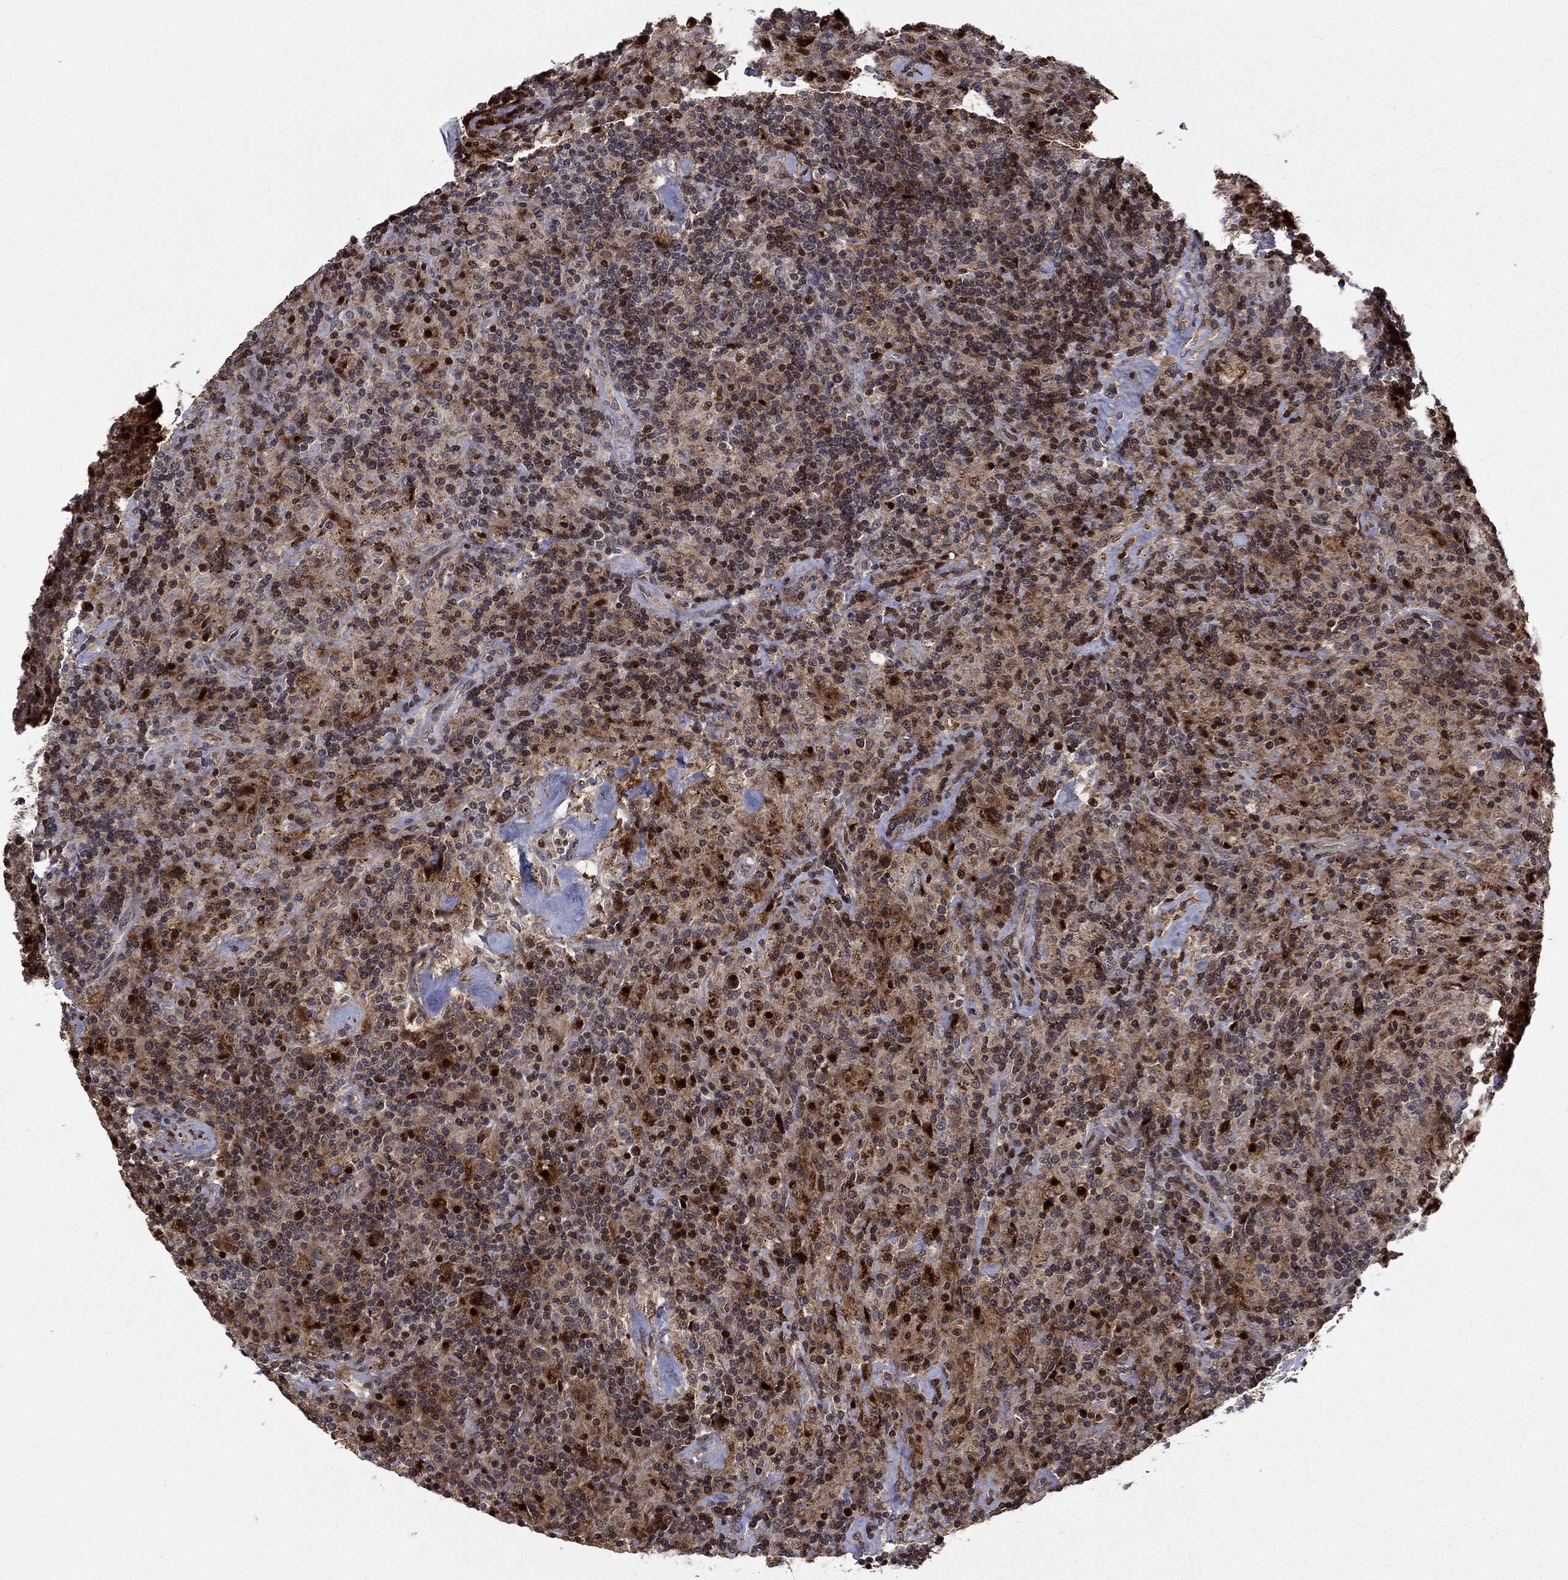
{"staining": {"intensity": "strong", "quantity": "25%-75%", "location": "nuclear"}, "tissue": "lymphoma", "cell_type": "Tumor cells", "image_type": "cancer", "snomed": [{"axis": "morphology", "description": "Hodgkin's disease, NOS"}, {"axis": "topography", "description": "Lymph node"}], "caption": "Protein staining reveals strong nuclear expression in about 25%-75% of tumor cells in Hodgkin's disease. (DAB (3,3'-diaminobenzidine) IHC, brown staining for protein, blue staining for nuclei).", "gene": "LPCAT4", "patient": {"sex": "male", "age": 70}}